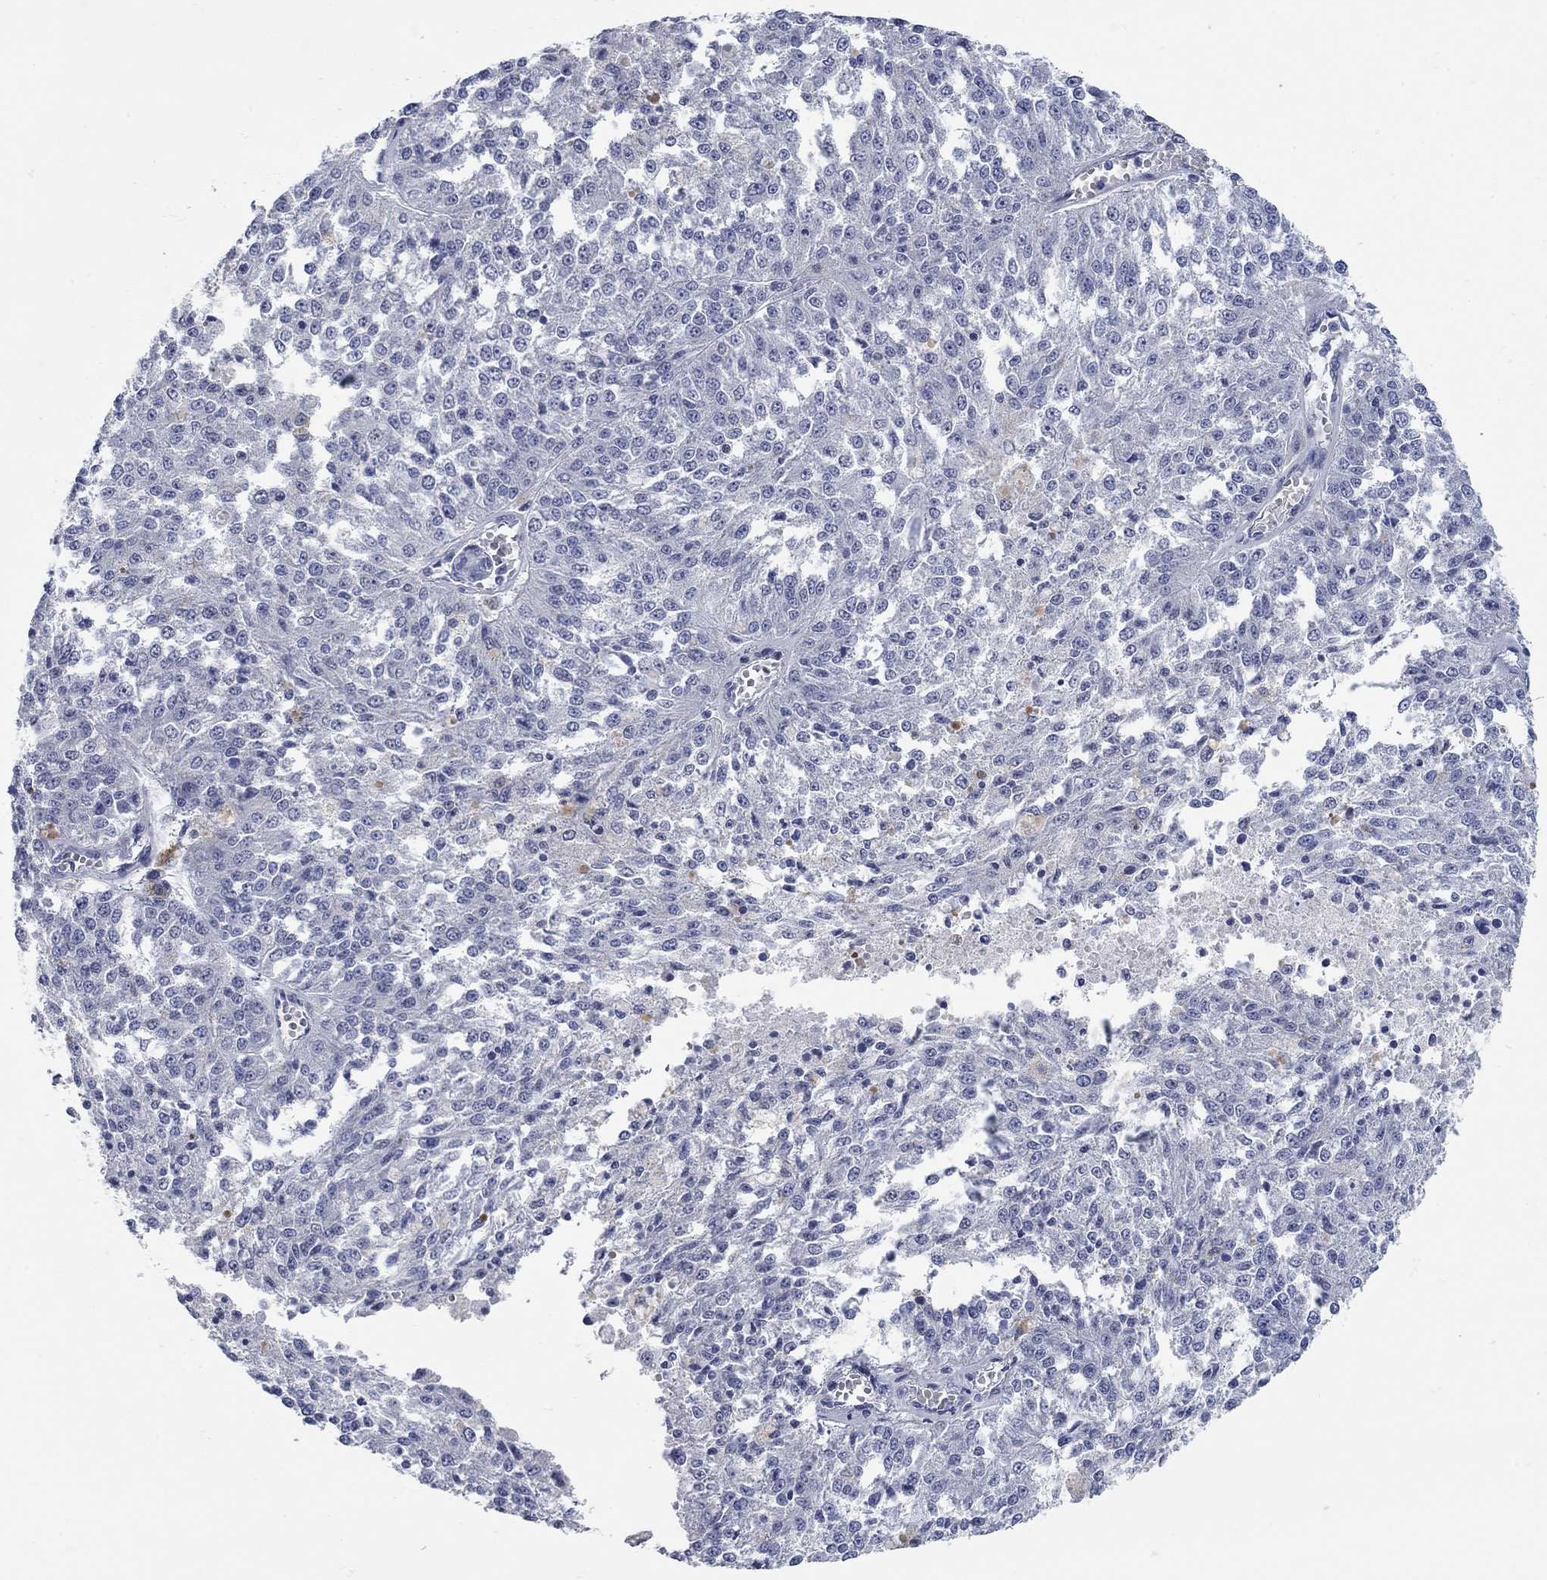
{"staining": {"intensity": "negative", "quantity": "none", "location": "none"}, "tissue": "melanoma", "cell_type": "Tumor cells", "image_type": "cancer", "snomed": [{"axis": "morphology", "description": "Malignant melanoma, Metastatic site"}, {"axis": "topography", "description": "Lymph node"}], "caption": "High magnification brightfield microscopy of melanoma stained with DAB (brown) and counterstained with hematoxylin (blue): tumor cells show no significant positivity.", "gene": "WASF3", "patient": {"sex": "female", "age": 64}}